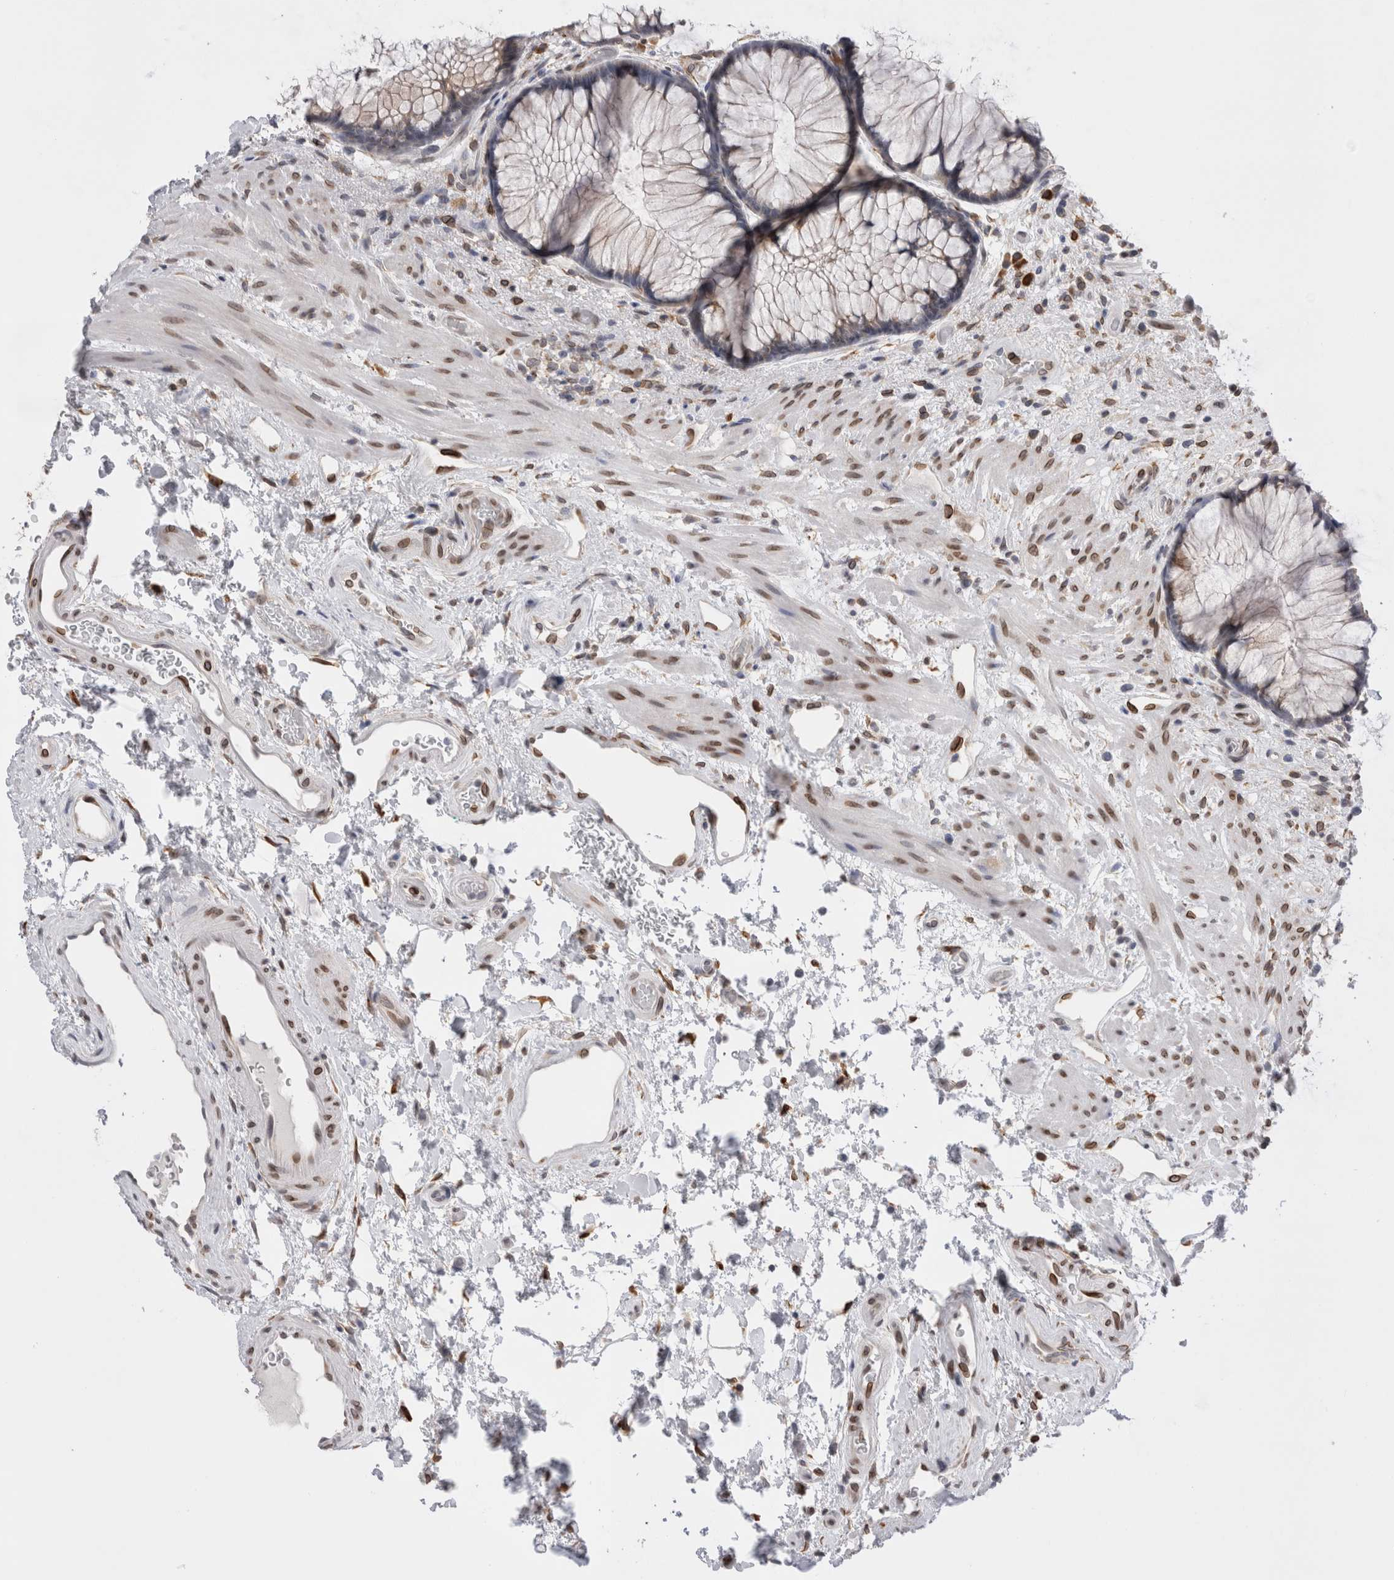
{"staining": {"intensity": "weak", "quantity": "<25%", "location": "cytoplasmic/membranous"}, "tissue": "rectum", "cell_type": "Glandular cells", "image_type": "normal", "snomed": [{"axis": "morphology", "description": "Normal tissue, NOS"}, {"axis": "topography", "description": "Rectum"}], "caption": "Rectum stained for a protein using IHC shows no staining glandular cells.", "gene": "VCPIP1", "patient": {"sex": "male", "age": 51}}